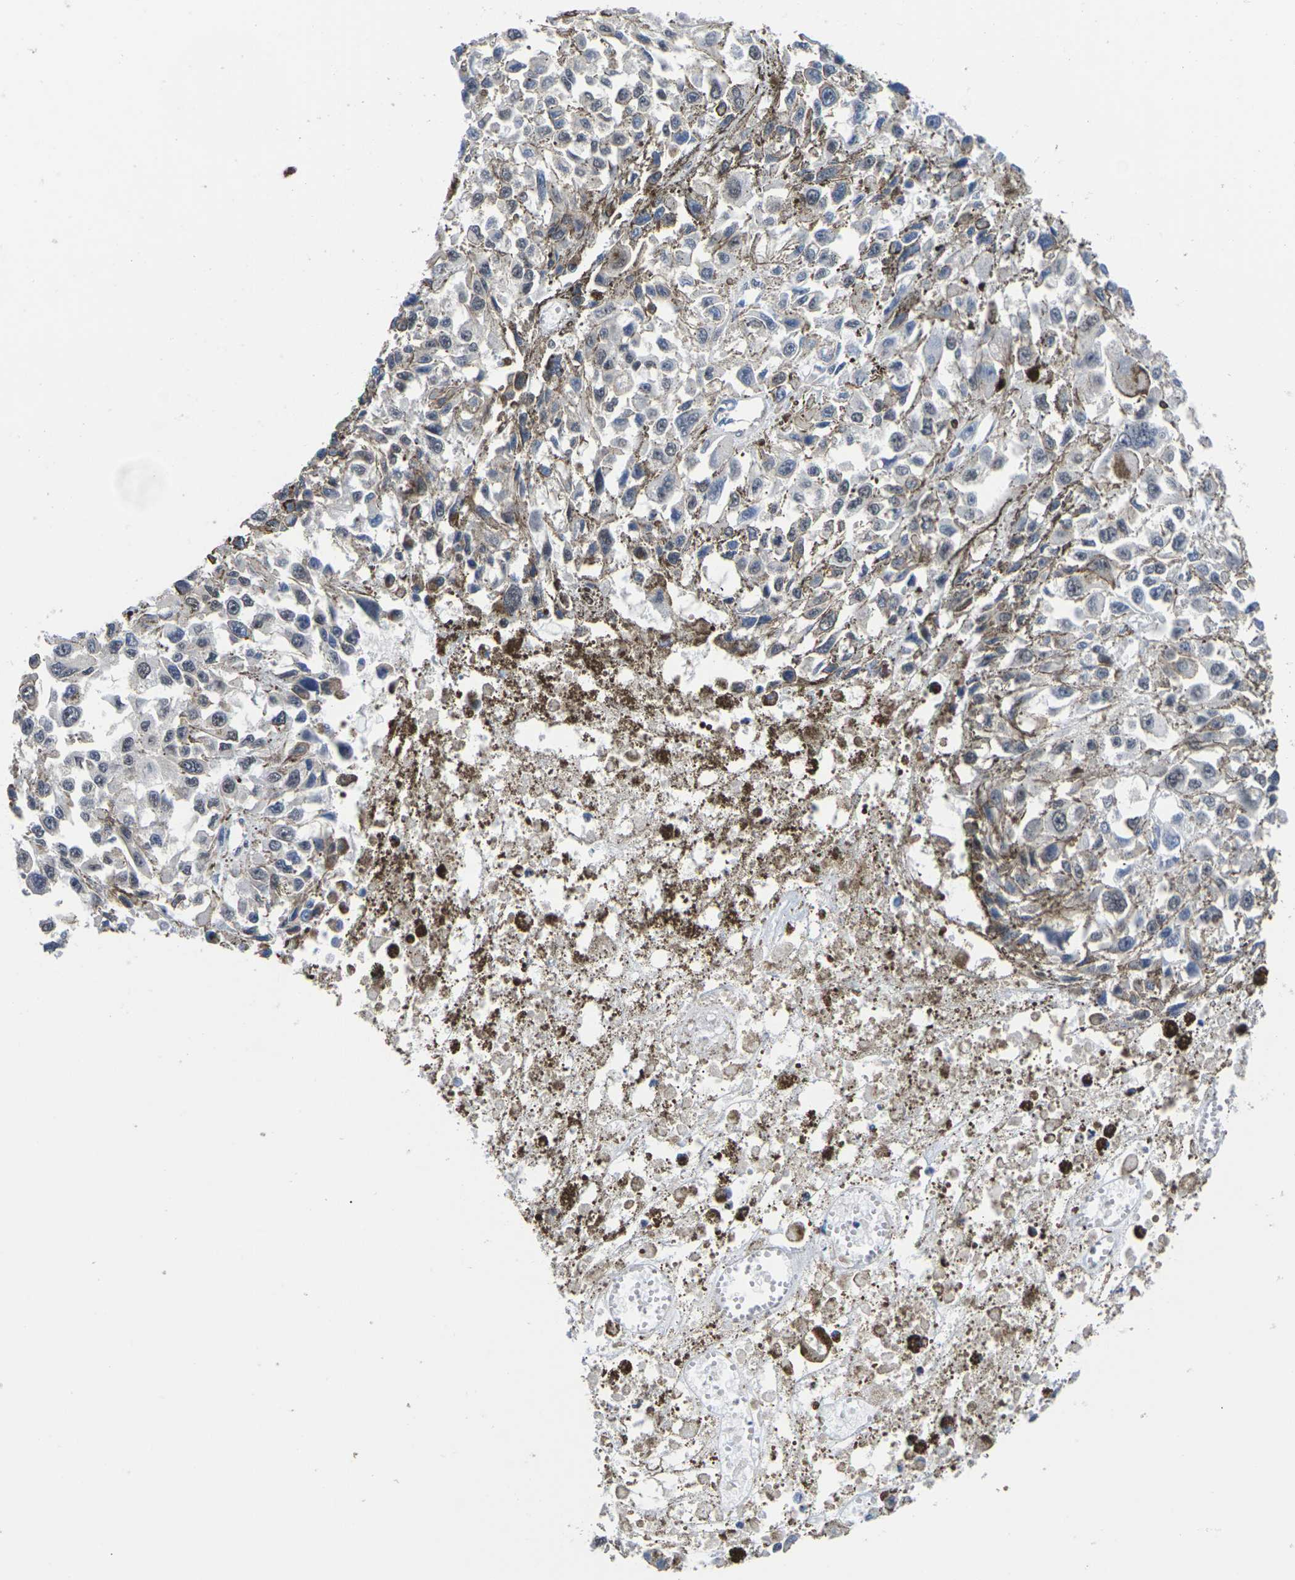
{"staining": {"intensity": "negative", "quantity": "none", "location": "none"}, "tissue": "melanoma", "cell_type": "Tumor cells", "image_type": "cancer", "snomed": [{"axis": "morphology", "description": "Malignant melanoma, Metastatic site"}, {"axis": "topography", "description": "Lymph node"}], "caption": "Tumor cells show no significant positivity in melanoma. (Immunohistochemistry (ihc), brightfield microscopy, high magnification).", "gene": "ST6GAL2", "patient": {"sex": "male", "age": 59}}